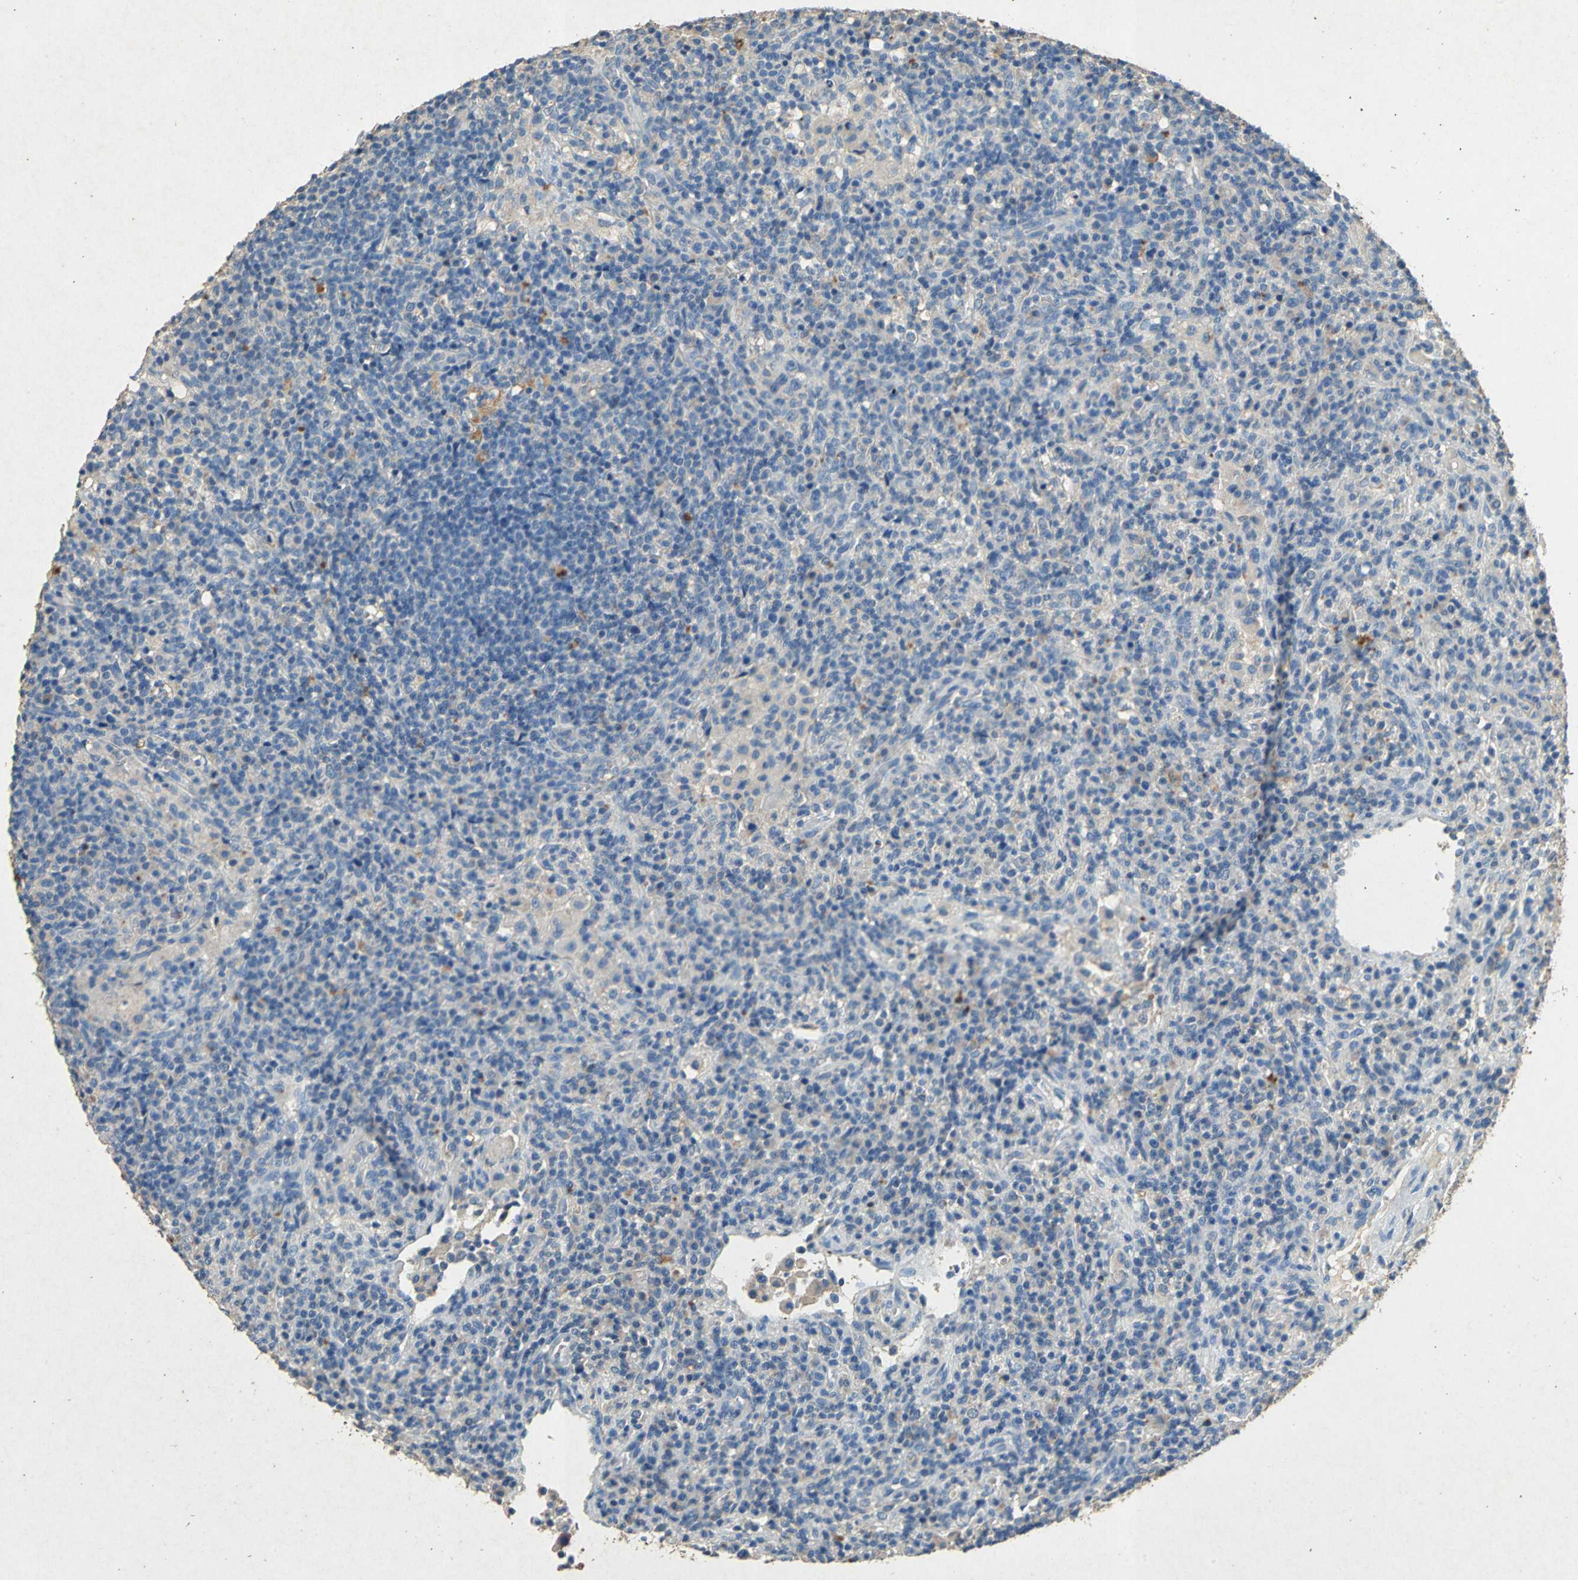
{"staining": {"intensity": "weak", "quantity": "25%-75%", "location": "cytoplasmic/membranous"}, "tissue": "lymphoma", "cell_type": "Tumor cells", "image_type": "cancer", "snomed": [{"axis": "morphology", "description": "Hodgkin's disease, NOS"}, {"axis": "topography", "description": "Lymph node"}], "caption": "About 25%-75% of tumor cells in lymphoma demonstrate weak cytoplasmic/membranous protein positivity as visualized by brown immunohistochemical staining.", "gene": "ADAMTS5", "patient": {"sex": "male", "age": 65}}